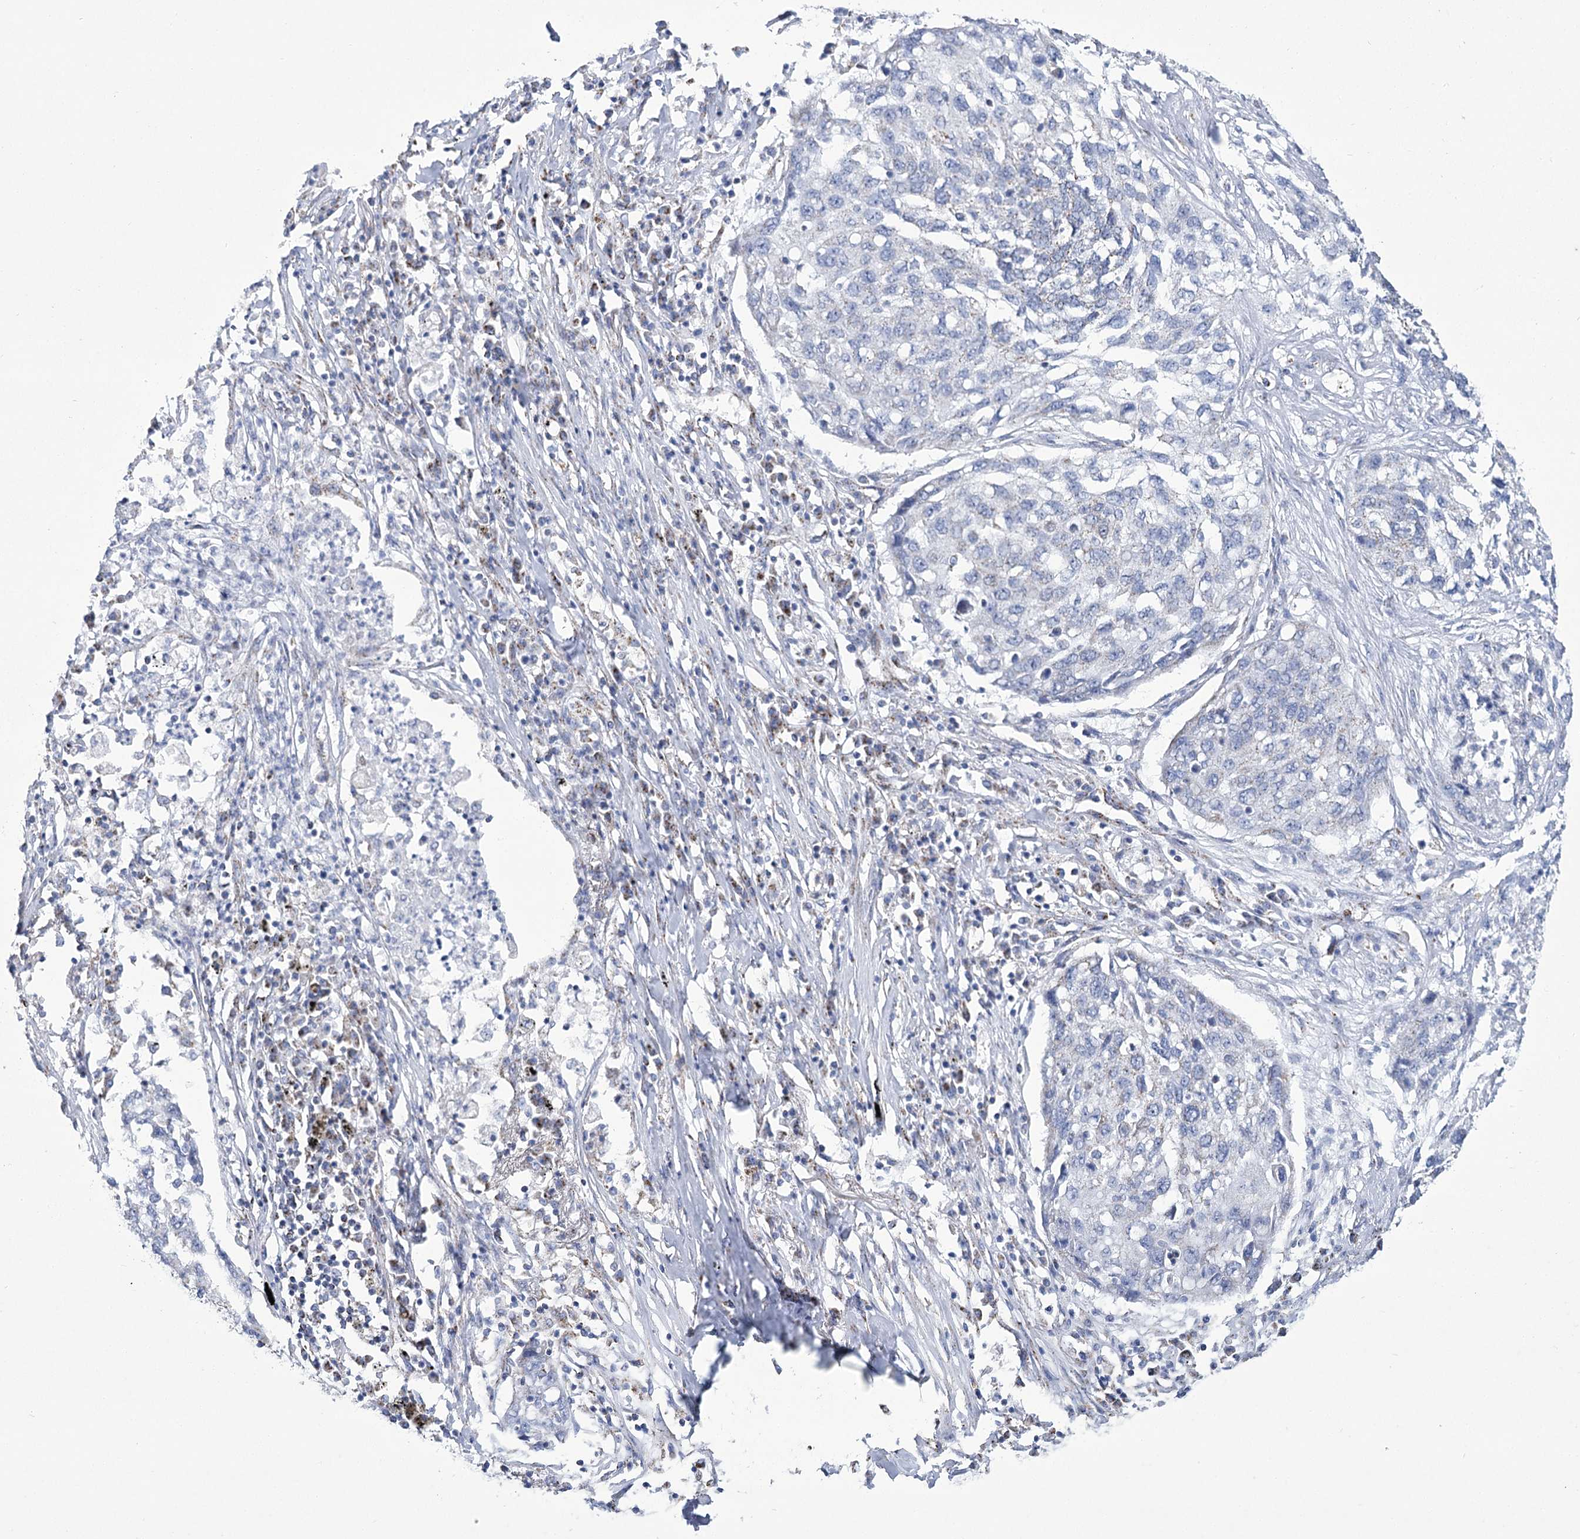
{"staining": {"intensity": "negative", "quantity": "none", "location": "none"}, "tissue": "lung cancer", "cell_type": "Tumor cells", "image_type": "cancer", "snomed": [{"axis": "morphology", "description": "Squamous cell carcinoma, NOS"}, {"axis": "topography", "description": "Lung"}], "caption": "Immunohistochemistry of squamous cell carcinoma (lung) shows no staining in tumor cells.", "gene": "PDHB", "patient": {"sex": "female", "age": 63}}